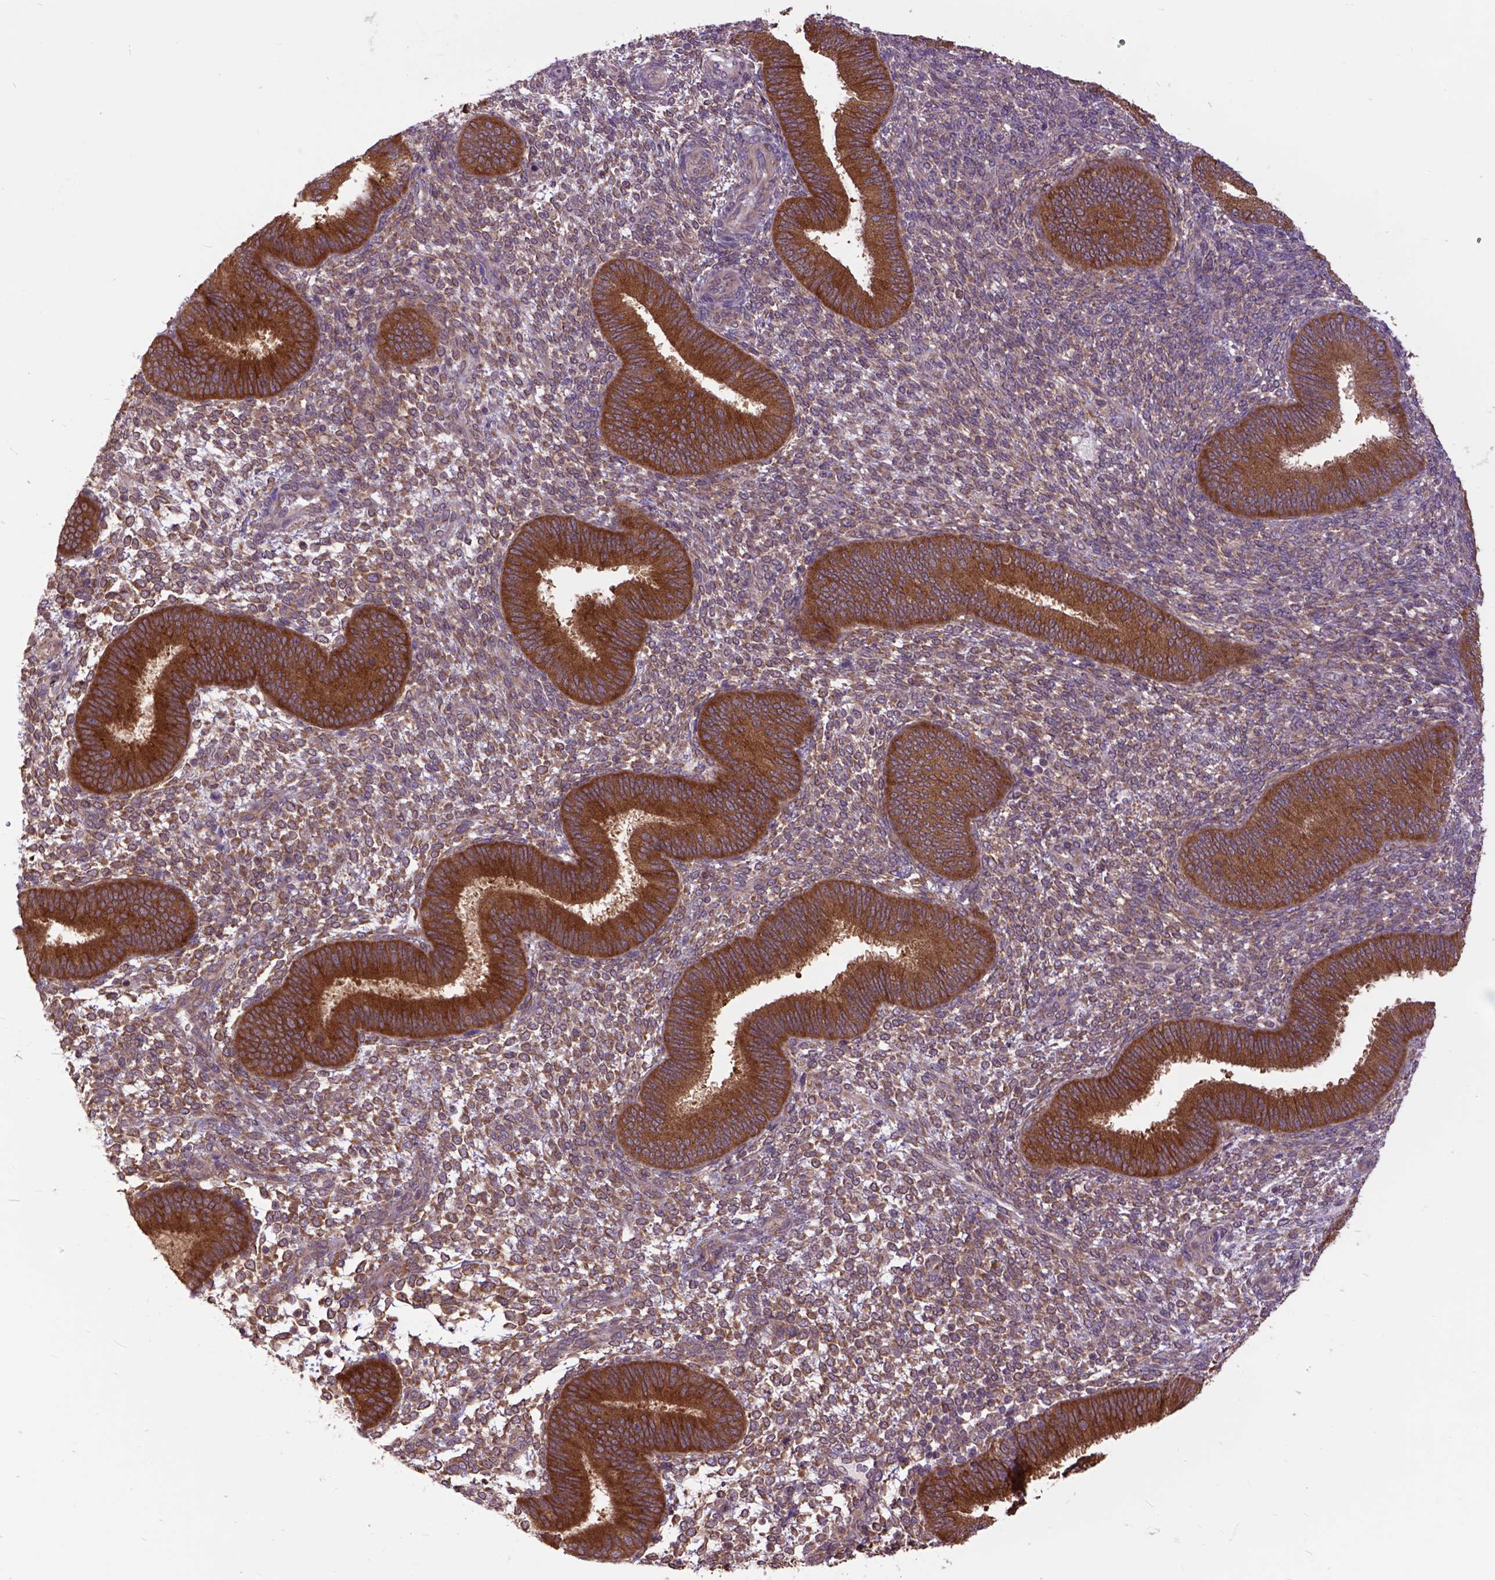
{"staining": {"intensity": "weak", "quantity": "25%-75%", "location": "cytoplasmic/membranous"}, "tissue": "endometrium", "cell_type": "Cells in endometrial stroma", "image_type": "normal", "snomed": [{"axis": "morphology", "description": "Normal tissue, NOS"}, {"axis": "topography", "description": "Endometrium"}], "caption": "Immunohistochemistry (IHC) histopathology image of unremarkable endometrium stained for a protein (brown), which demonstrates low levels of weak cytoplasmic/membranous expression in about 25%-75% of cells in endometrial stroma.", "gene": "ARL1", "patient": {"sex": "female", "age": 39}}